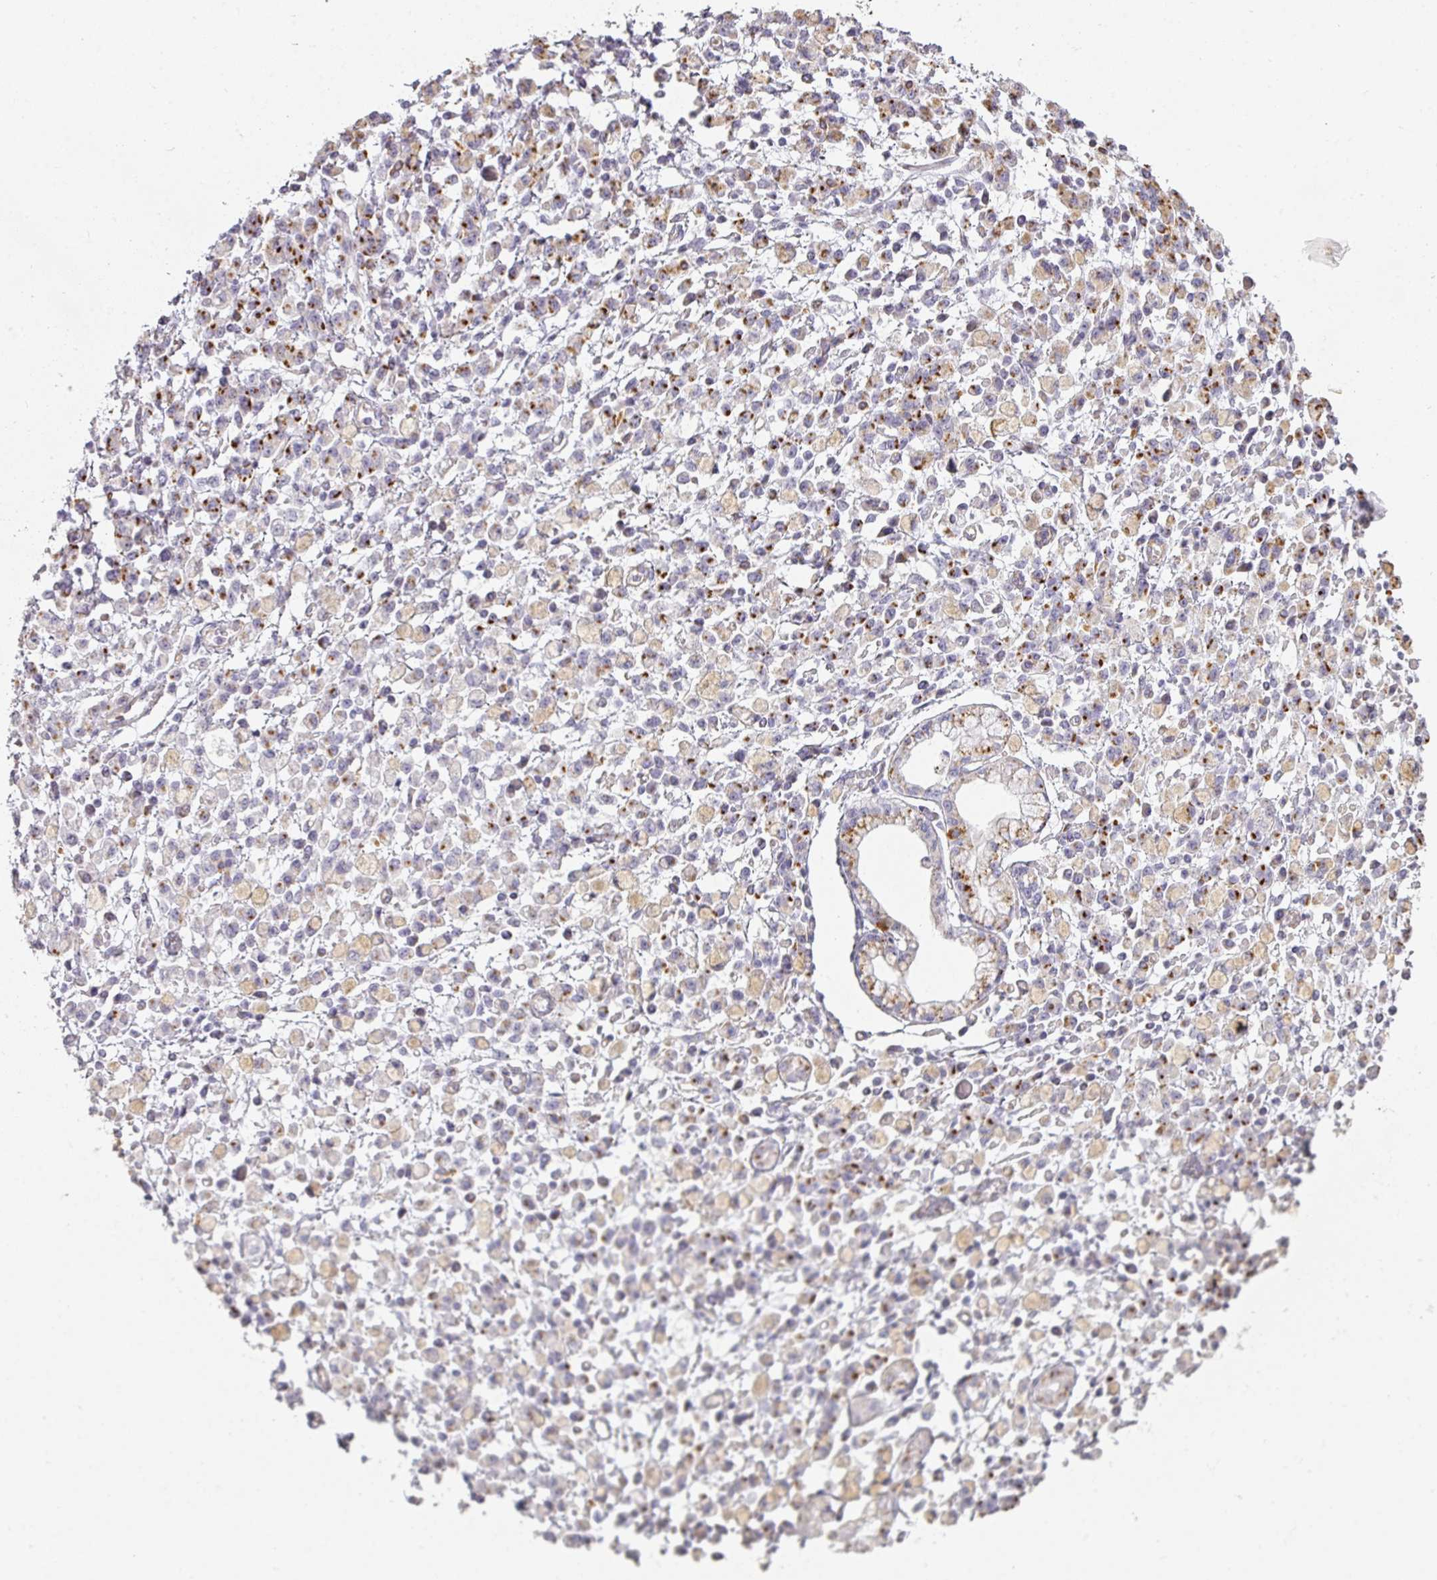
{"staining": {"intensity": "moderate", "quantity": "25%-75%", "location": "cytoplasmic/membranous"}, "tissue": "stomach cancer", "cell_type": "Tumor cells", "image_type": "cancer", "snomed": [{"axis": "morphology", "description": "Adenocarcinoma, NOS"}, {"axis": "topography", "description": "Stomach"}], "caption": "IHC photomicrograph of neoplastic tissue: adenocarcinoma (stomach) stained using IHC displays medium levels of moderate protein expression localized specifically in the cytoplasmic/membranous of tumor cells, appearing as a cytoplasmic/membranous brown color.", "gene": "ATP8B2", "patient": {"sex": "male", "age": 77}}